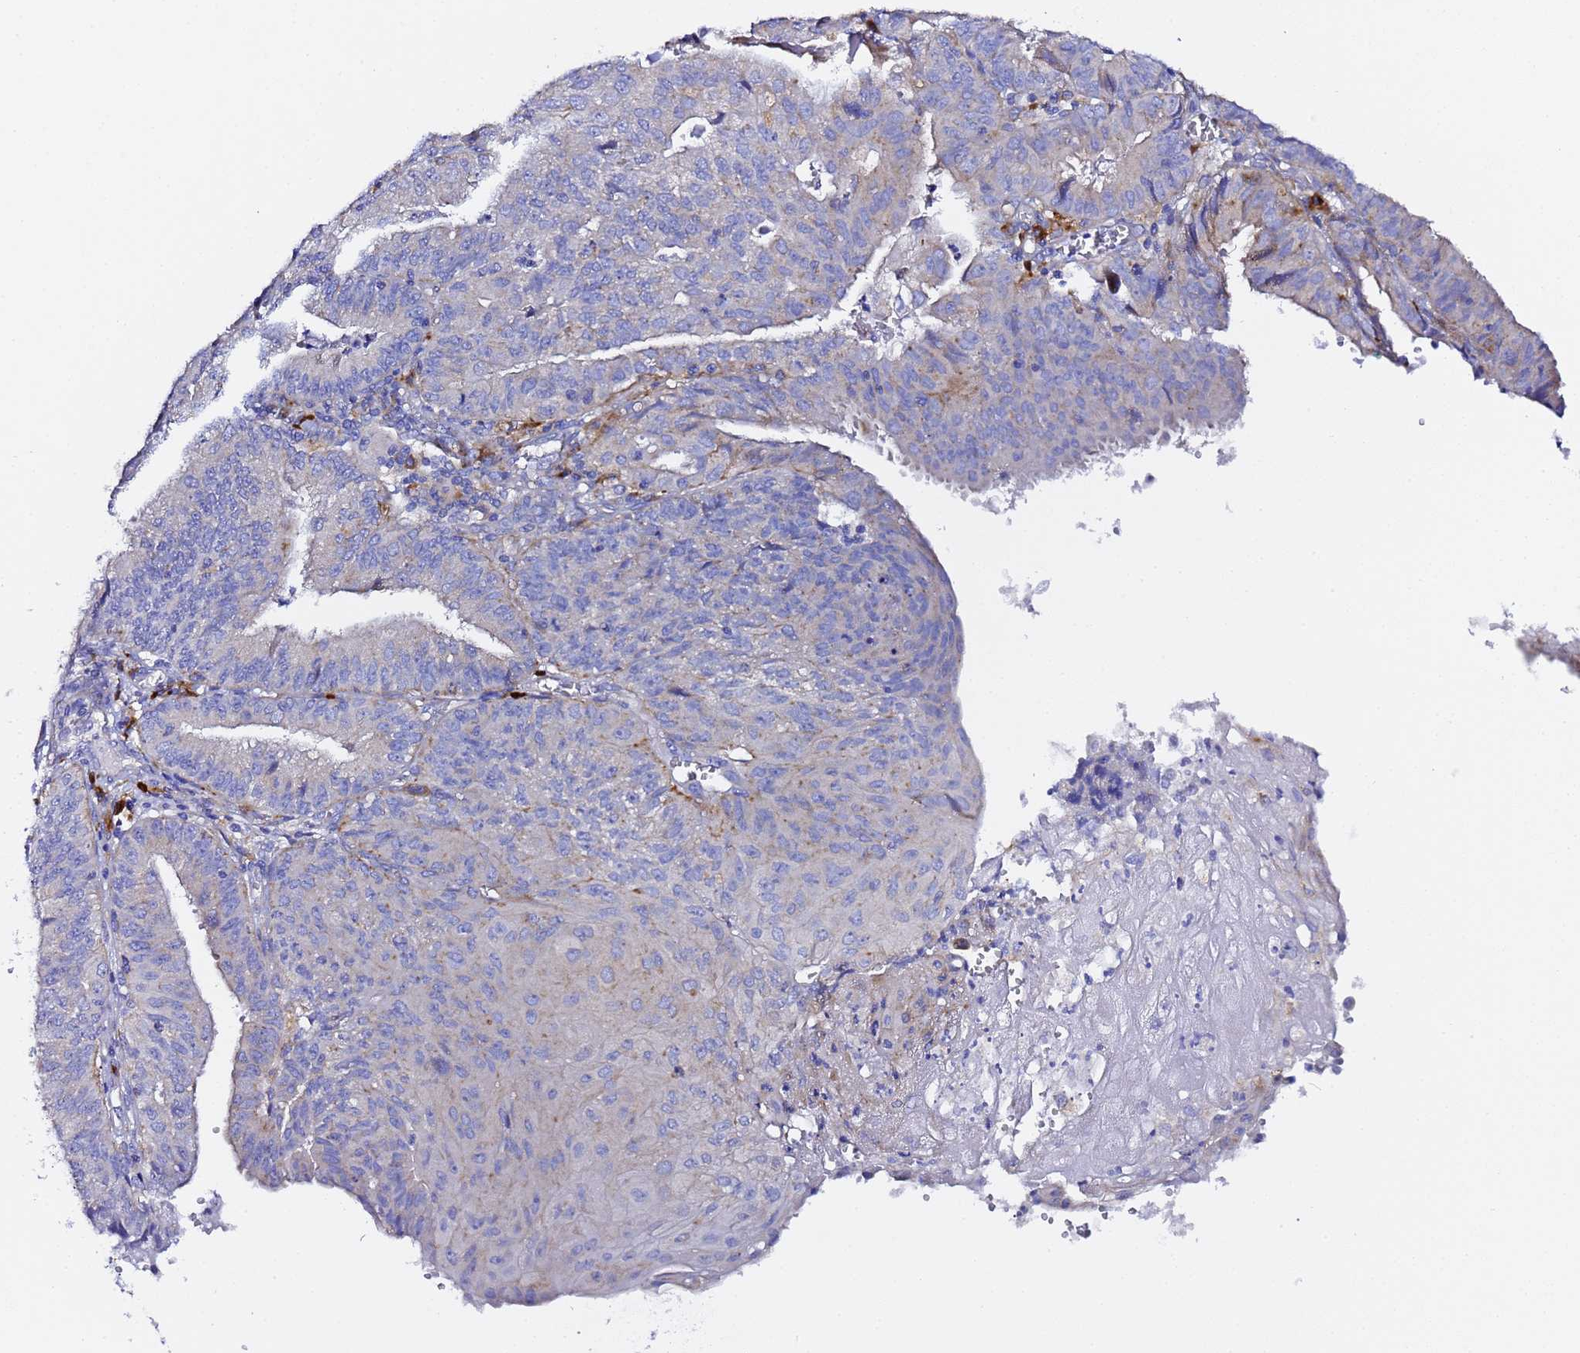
{"staining": {"intensity": "weak", "quantity": "<25%", "location": "cytoplasmic/membranous"}, "tissue": "endometrial cancer", "cell_type": "Tumor cells", "image_type": "cancer", "snomed": [{"axis": "morphology", "description": "Adenocarcinoma, NOS"}, {"axis": "topography", "description": "Endometrium"}], "caption": "IHC of endometrial cancer shows no staining in tumor cells.", "gene": "VTI1B", "patient": {"sex": "female", "age": 56}}